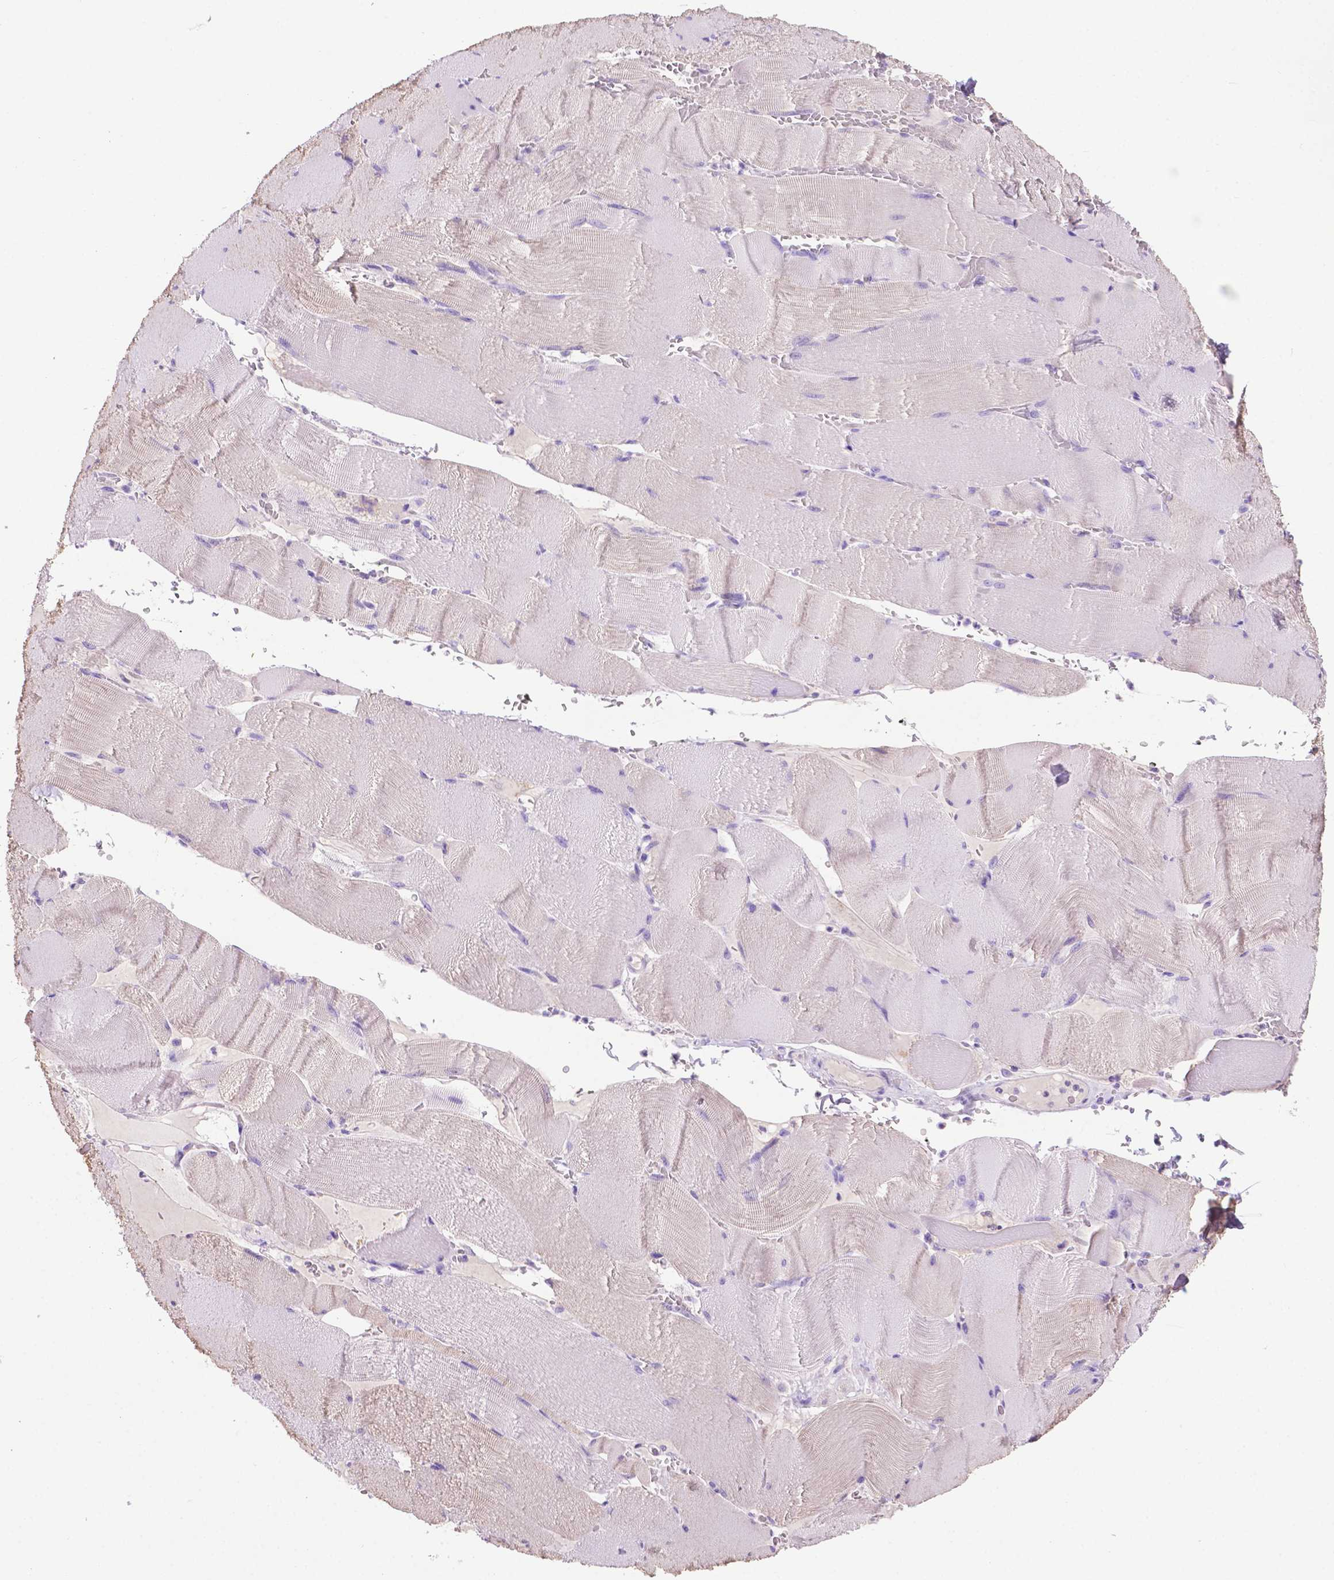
{"staining": {"intensity": "negative", "quantity": "none", "location": "none"}, "tissue": "skeletal muscle", "cell_type": "Myocytes", "image_type": "normal", "snomed": [{"axis": "morphology", "description": "Normal tissue, NOS"}, {"axis": "topography", "description": "Skeletal muscle"}], "caption": "DAB (3,3'-diaminobenzidine) immunohistochemical staining of unremarkable human skeletal muscle exhibits no significant expression in myocytes.", "gene": "PHYHIP", "patient": {"sex": "male", "age": 56}}